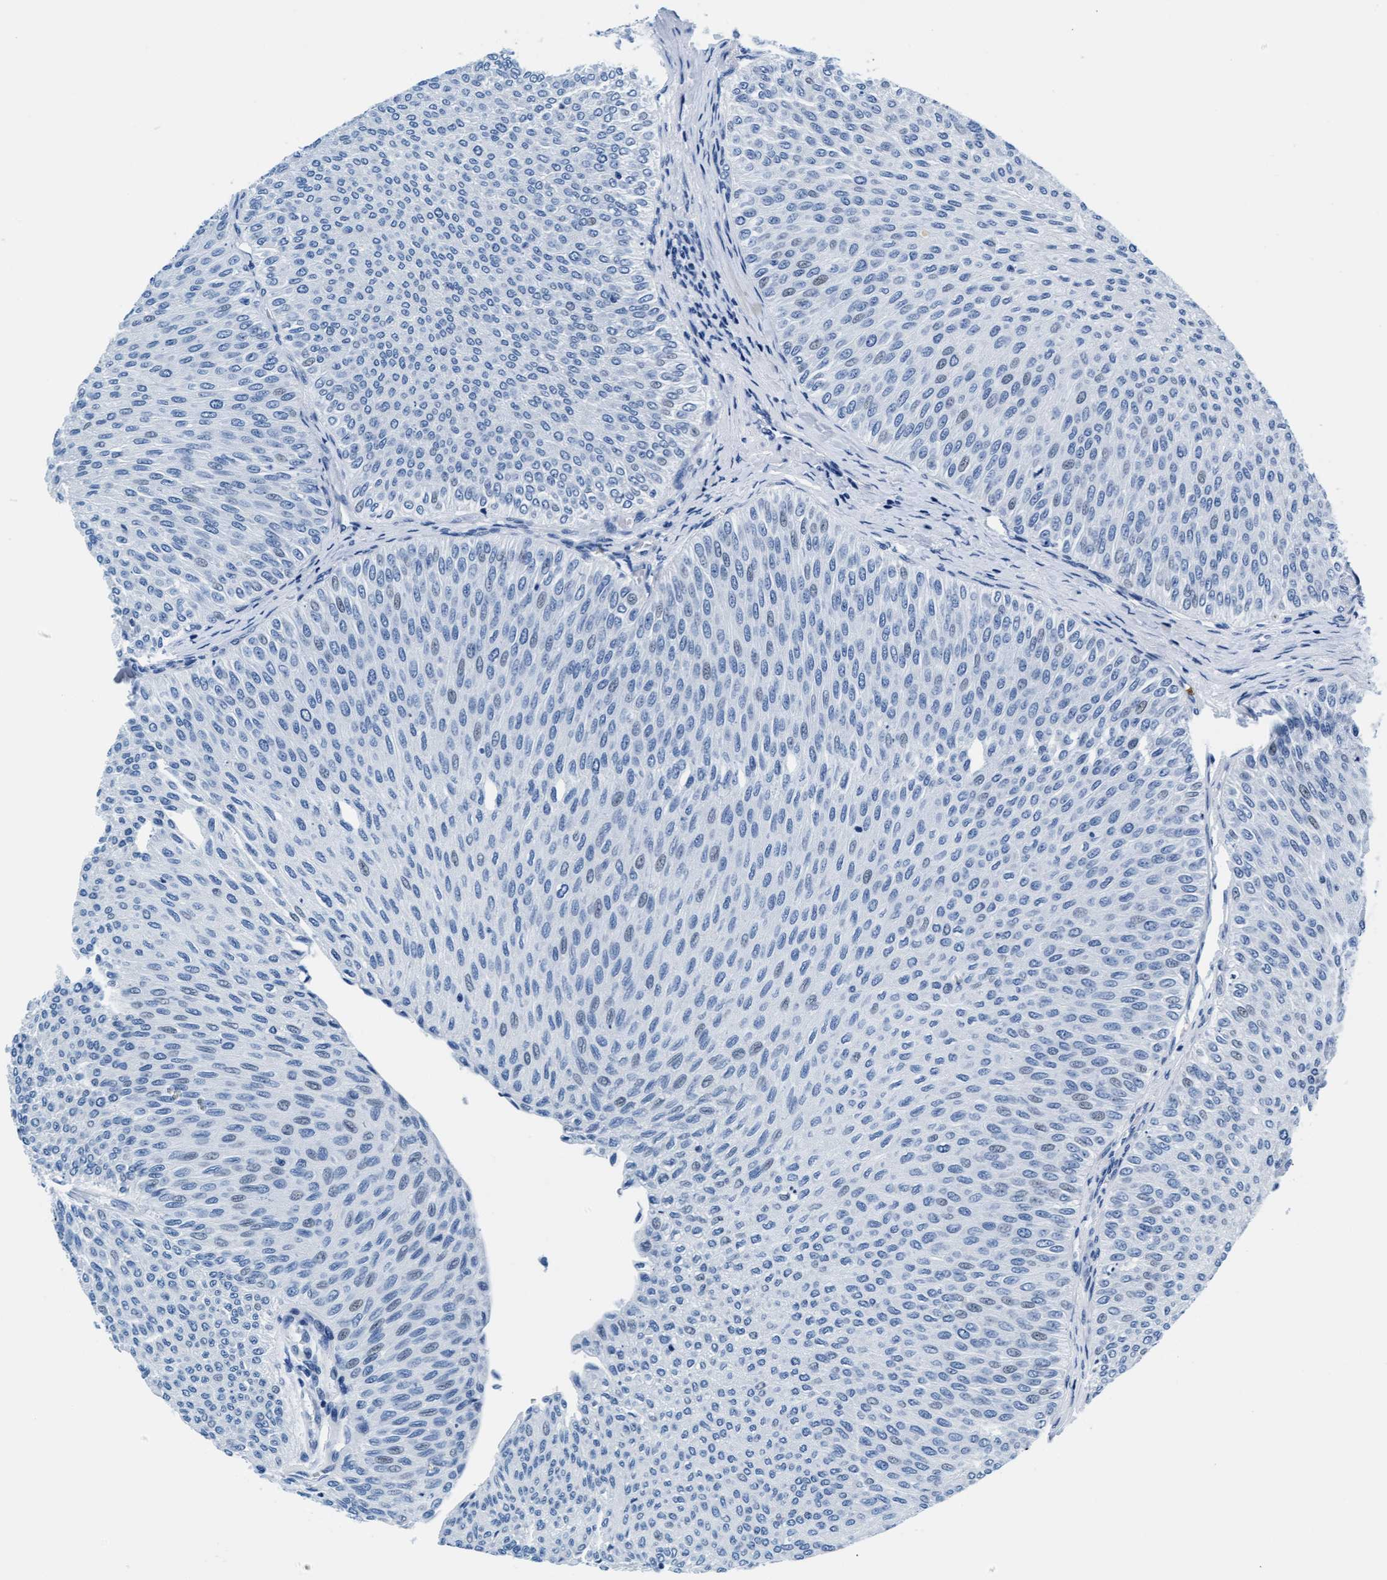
{"staining": {"intensity": "negative", "quantity": "none", "location": "none"}, "tissue": "urothelial cancer", "cell_type": "Tumor cells", "image_type": "cancer", "snomed": [{"axis": "morphology", "description": "Urothelial carcinoma, Low grade"}, {"axis": "topography", "description": "Urinary bladder"}], "caption": "The photomicrograph displays no staining of tumor cells in urothelial cancer.", "gene": "MMP8", "patient": {"sex": "male", "age": 78}}